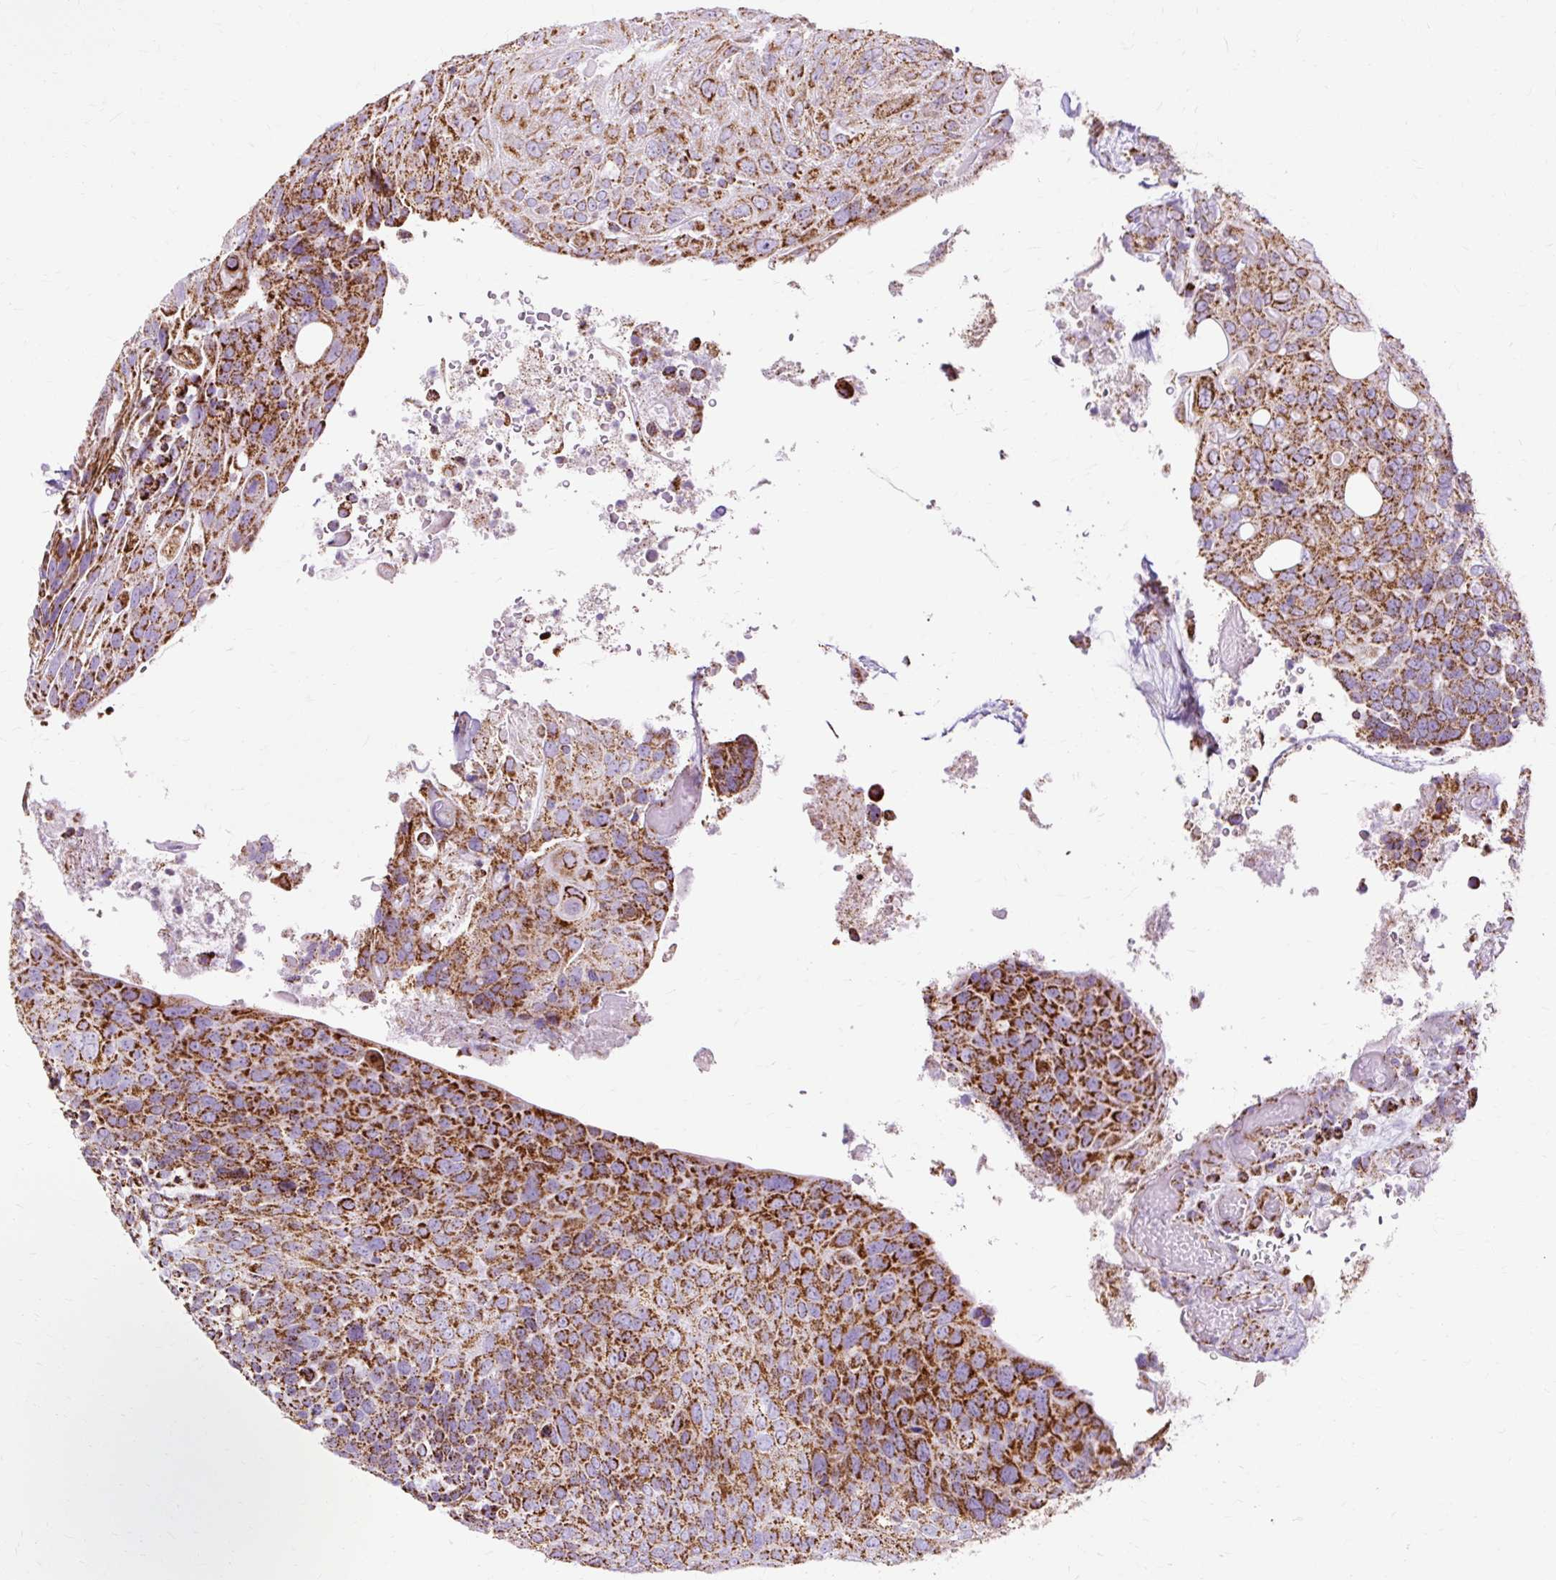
{"staining": {"intensity": "strong", "quantity": ">75%", "location": "cytoplasmic/membranous"}, "tissue": "urothelial cancer", "cell_type": "Tumor cells", "image_type": "cancer", "snomed": [{"axis": "morphology", "description": "Urothelial carcinoma, High grade"}, {"axis": "topography", "description": "Urinary bladder"}], "caption": "DAB (3,3'-diaminobenzidine) immunohistochemical staining of urothelial cancer displays strong cytoplasmic/membranous protein staining in approximately >75% of tumor cells.", "gene": "DLAT", "patient": {"sex": "female", "age": 70}}